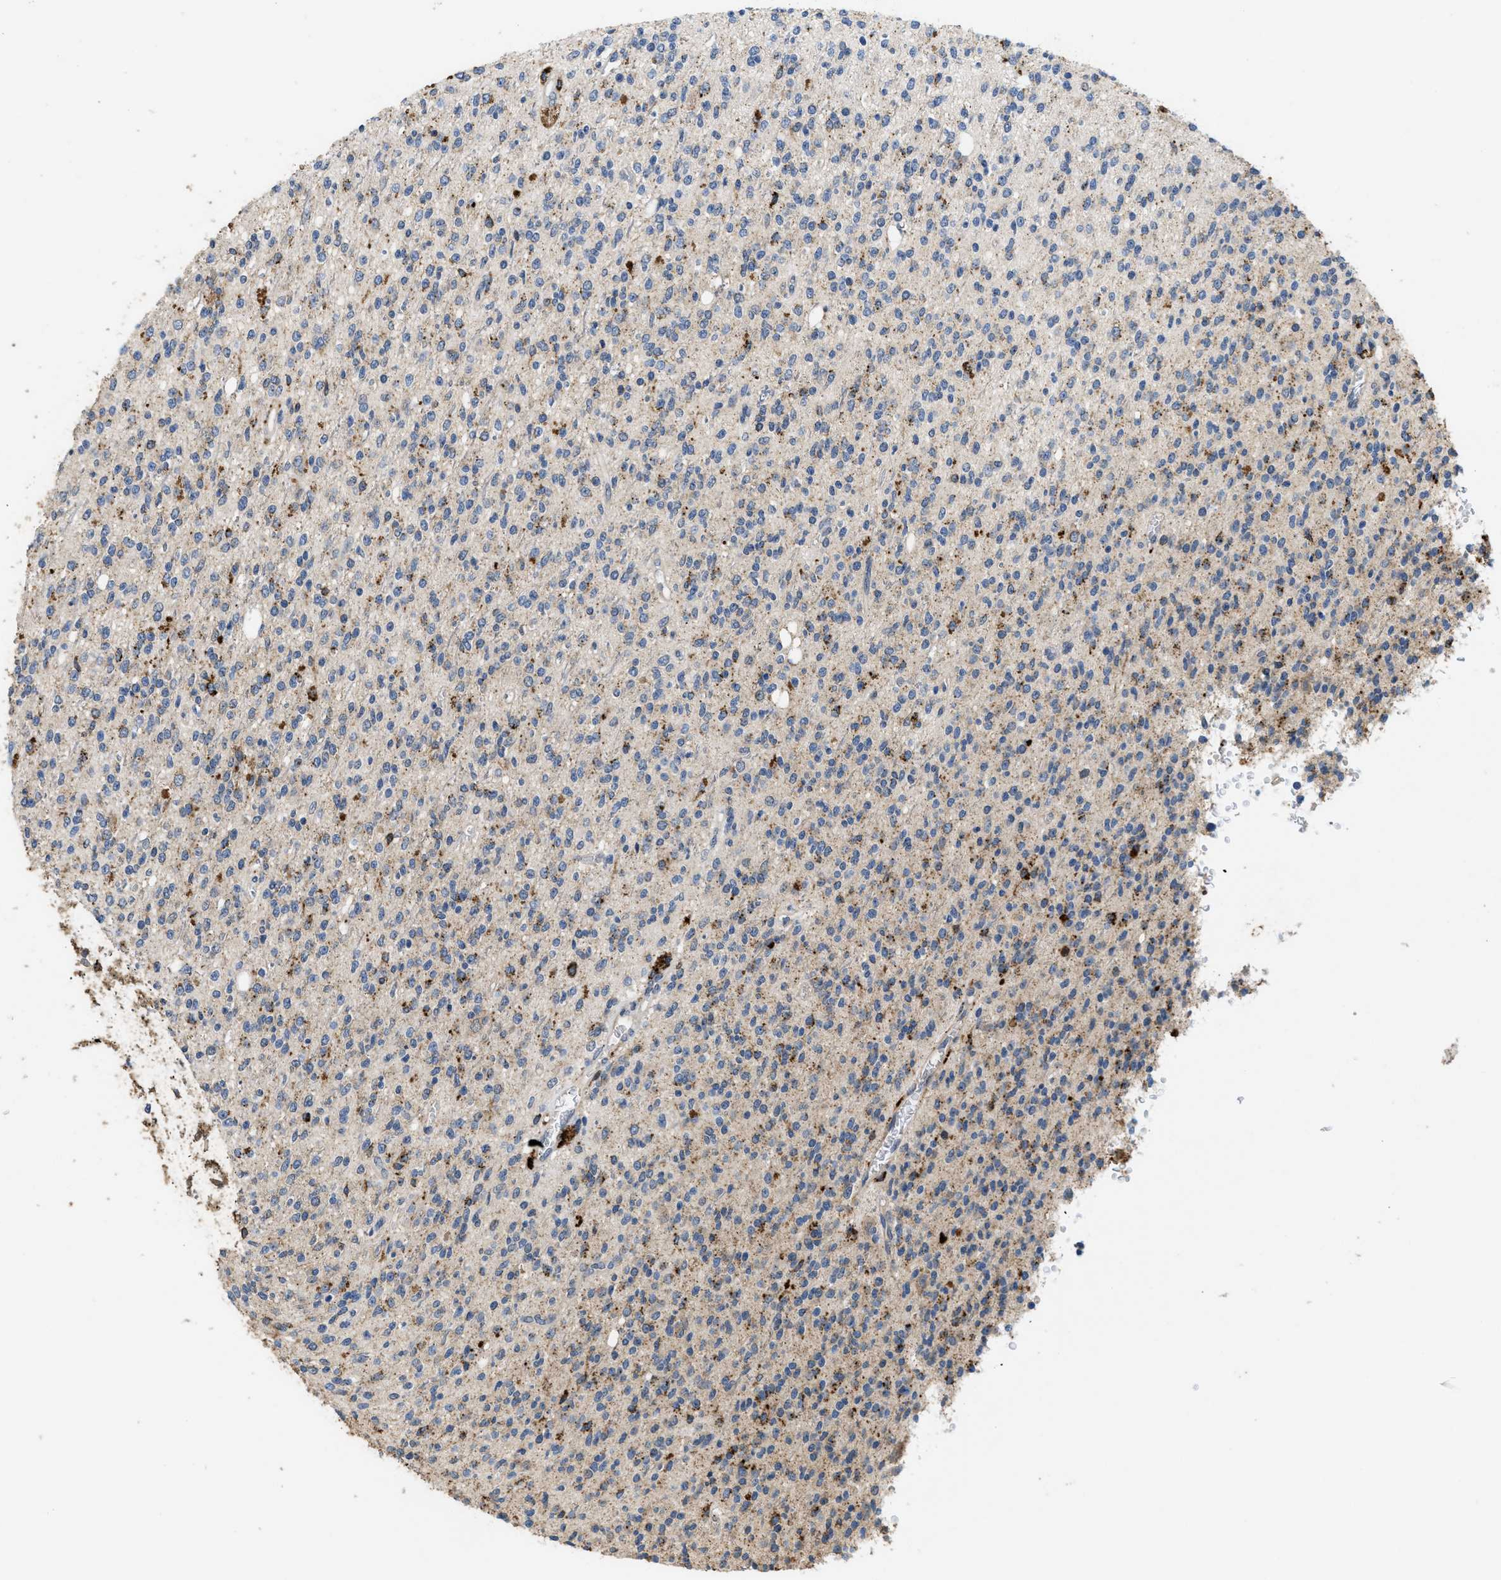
{"staining": {"intensity": "moderate", "quantity": "<25%", "location": "cytoplasmic/membranous"}, "tissue": "glioma", "cell_type": "Tumor cells", "image_type": "cancer", "snomed": [{"axis": "morphology", "description": "Glioma, malignant, High grade"}, {"axis": "topography", "description": "Brain"}], "caption": "Human glioma stained with a protein marker displays moderate staining in tumor cells.", "gene": "BMPR2", "patient": {"sex": "male", "age": 34}}